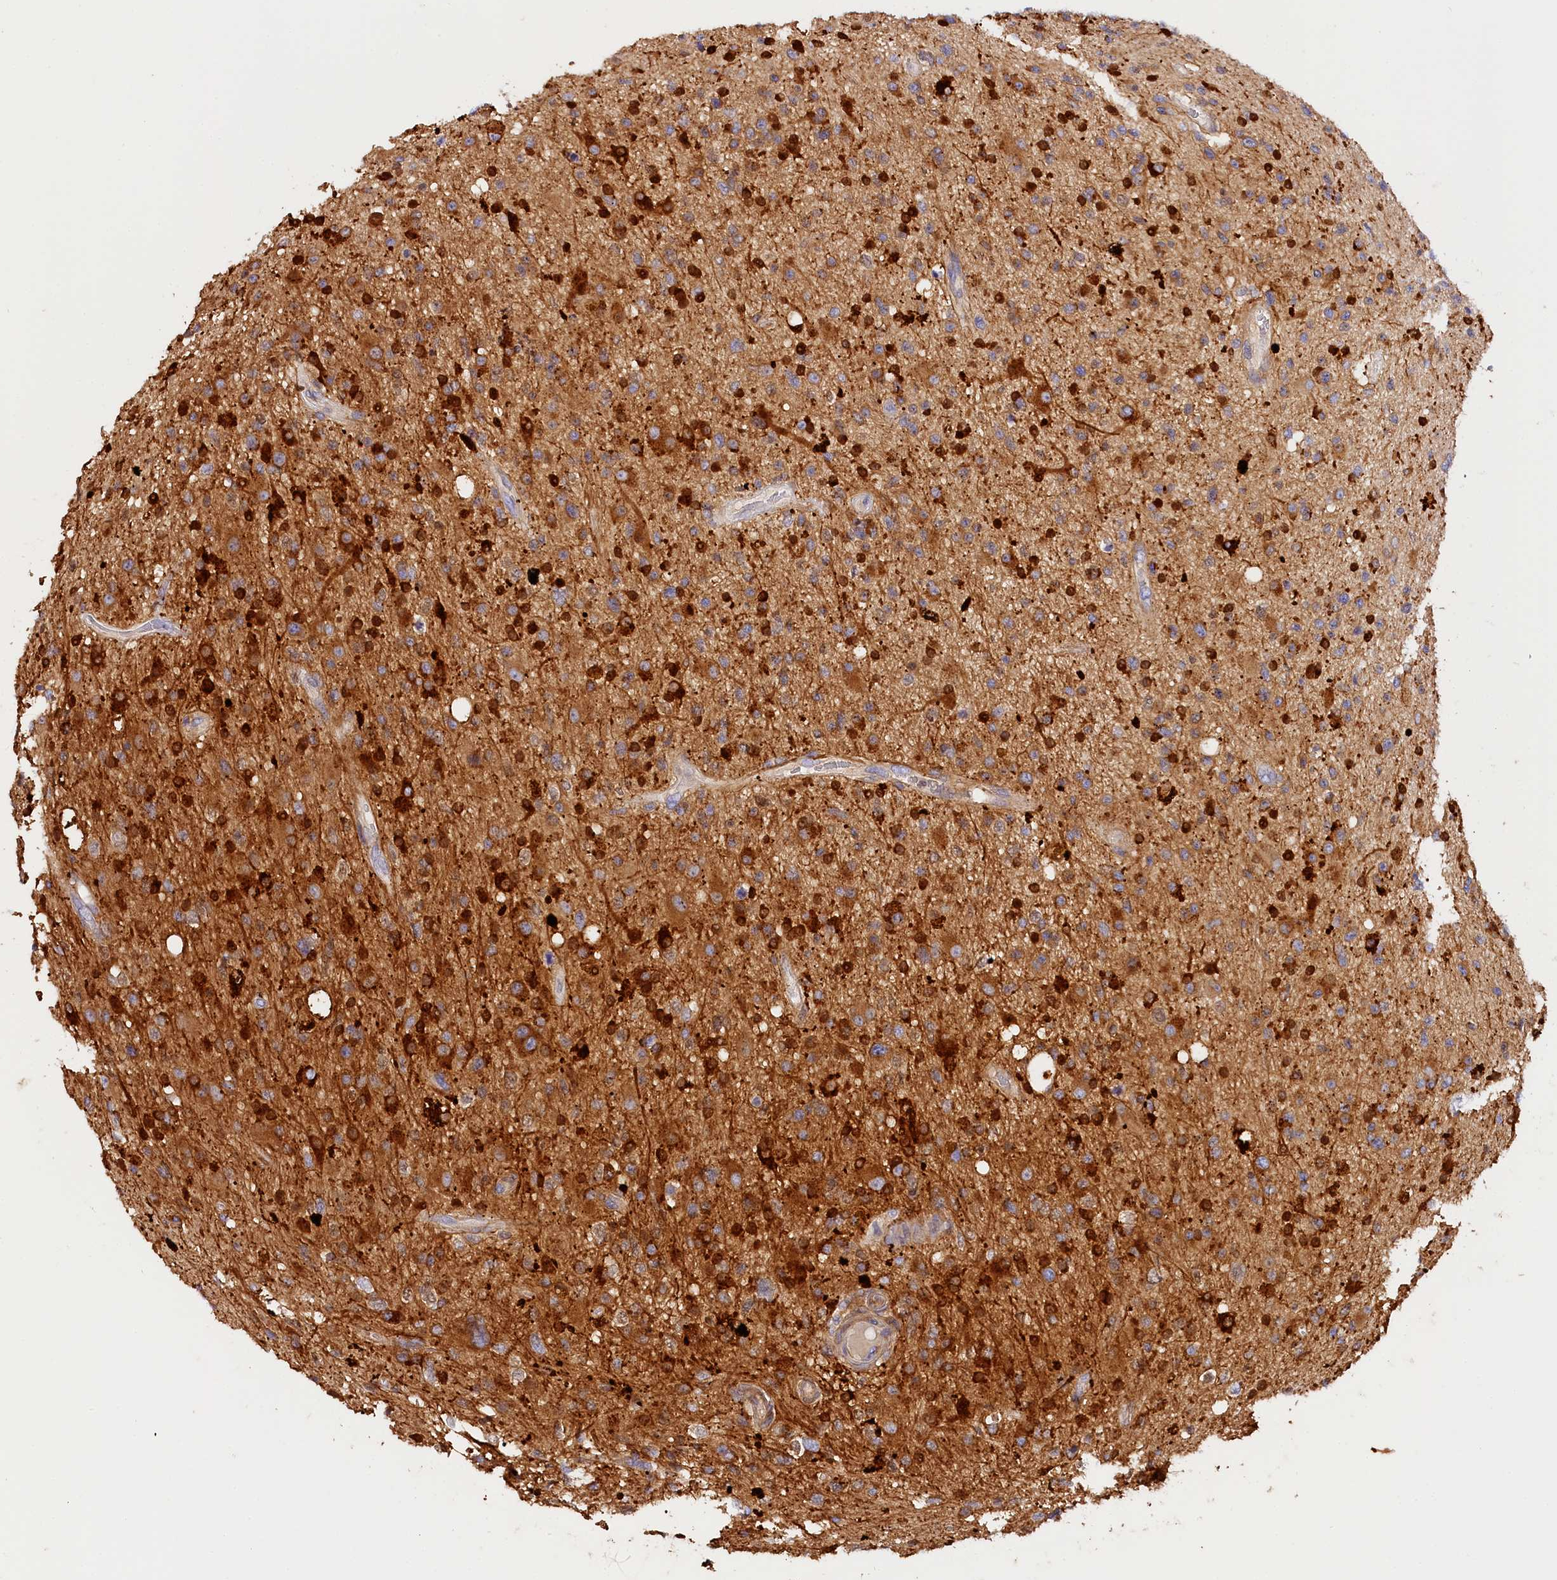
{"staining": {"intensity": "strong", "quantity": "<25%", "location": "cytoplasmic/membranous"}, "tissue": "glioma", "cell_type": "Tumor cells", "image_type": "cancer", "snomed": [{"axis": "morphology", "description": "Glioma, malignant, High grade"}, {"axis": "topography", "description": "Brain"}], "caption": "Brown immunohistochemical staining in human glioma shows strong cytoplasmic/membranous positivity in about <25% of tumor cells.", "gene": "KATNB1", "patient": {"sex": "male", "age": 33}}